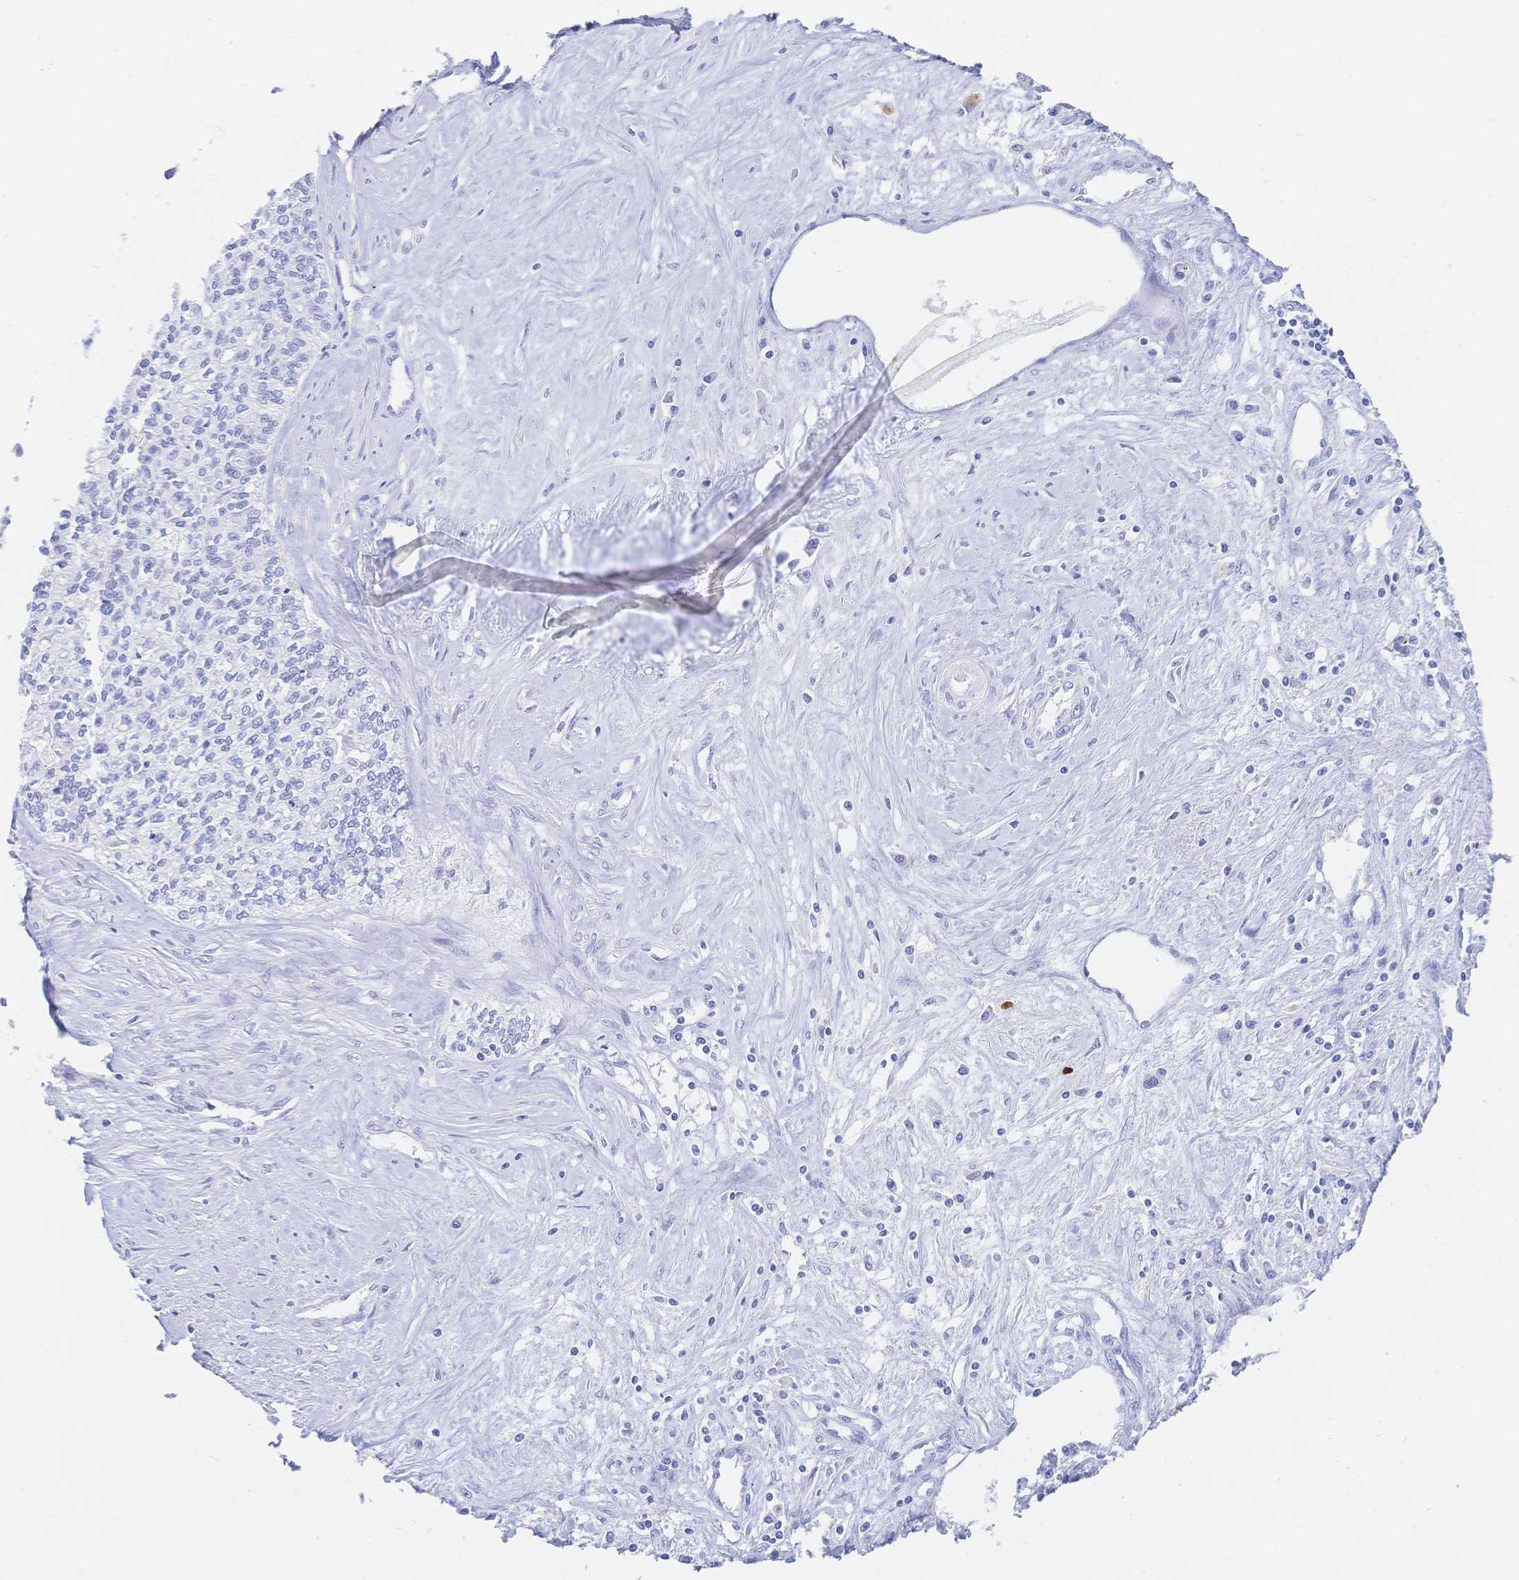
{"staining": {"intensity": "negative", "quantity": "none", "location": "none"}, "tissue": "liver cancer", "cell_type": "Tumor cells", "image_type": "cancer", "snomed": [{"axis": "morphology", "description": "Cholangiocarcinoma"}, {"axis": "topography", "description": "Liver"}], "caption": "This is an IHC photomicrograph of liver cancer. There is no staining in tumor cells.", "gene": "MEP1B", "patient": {"sex": "female", "age": 61}}